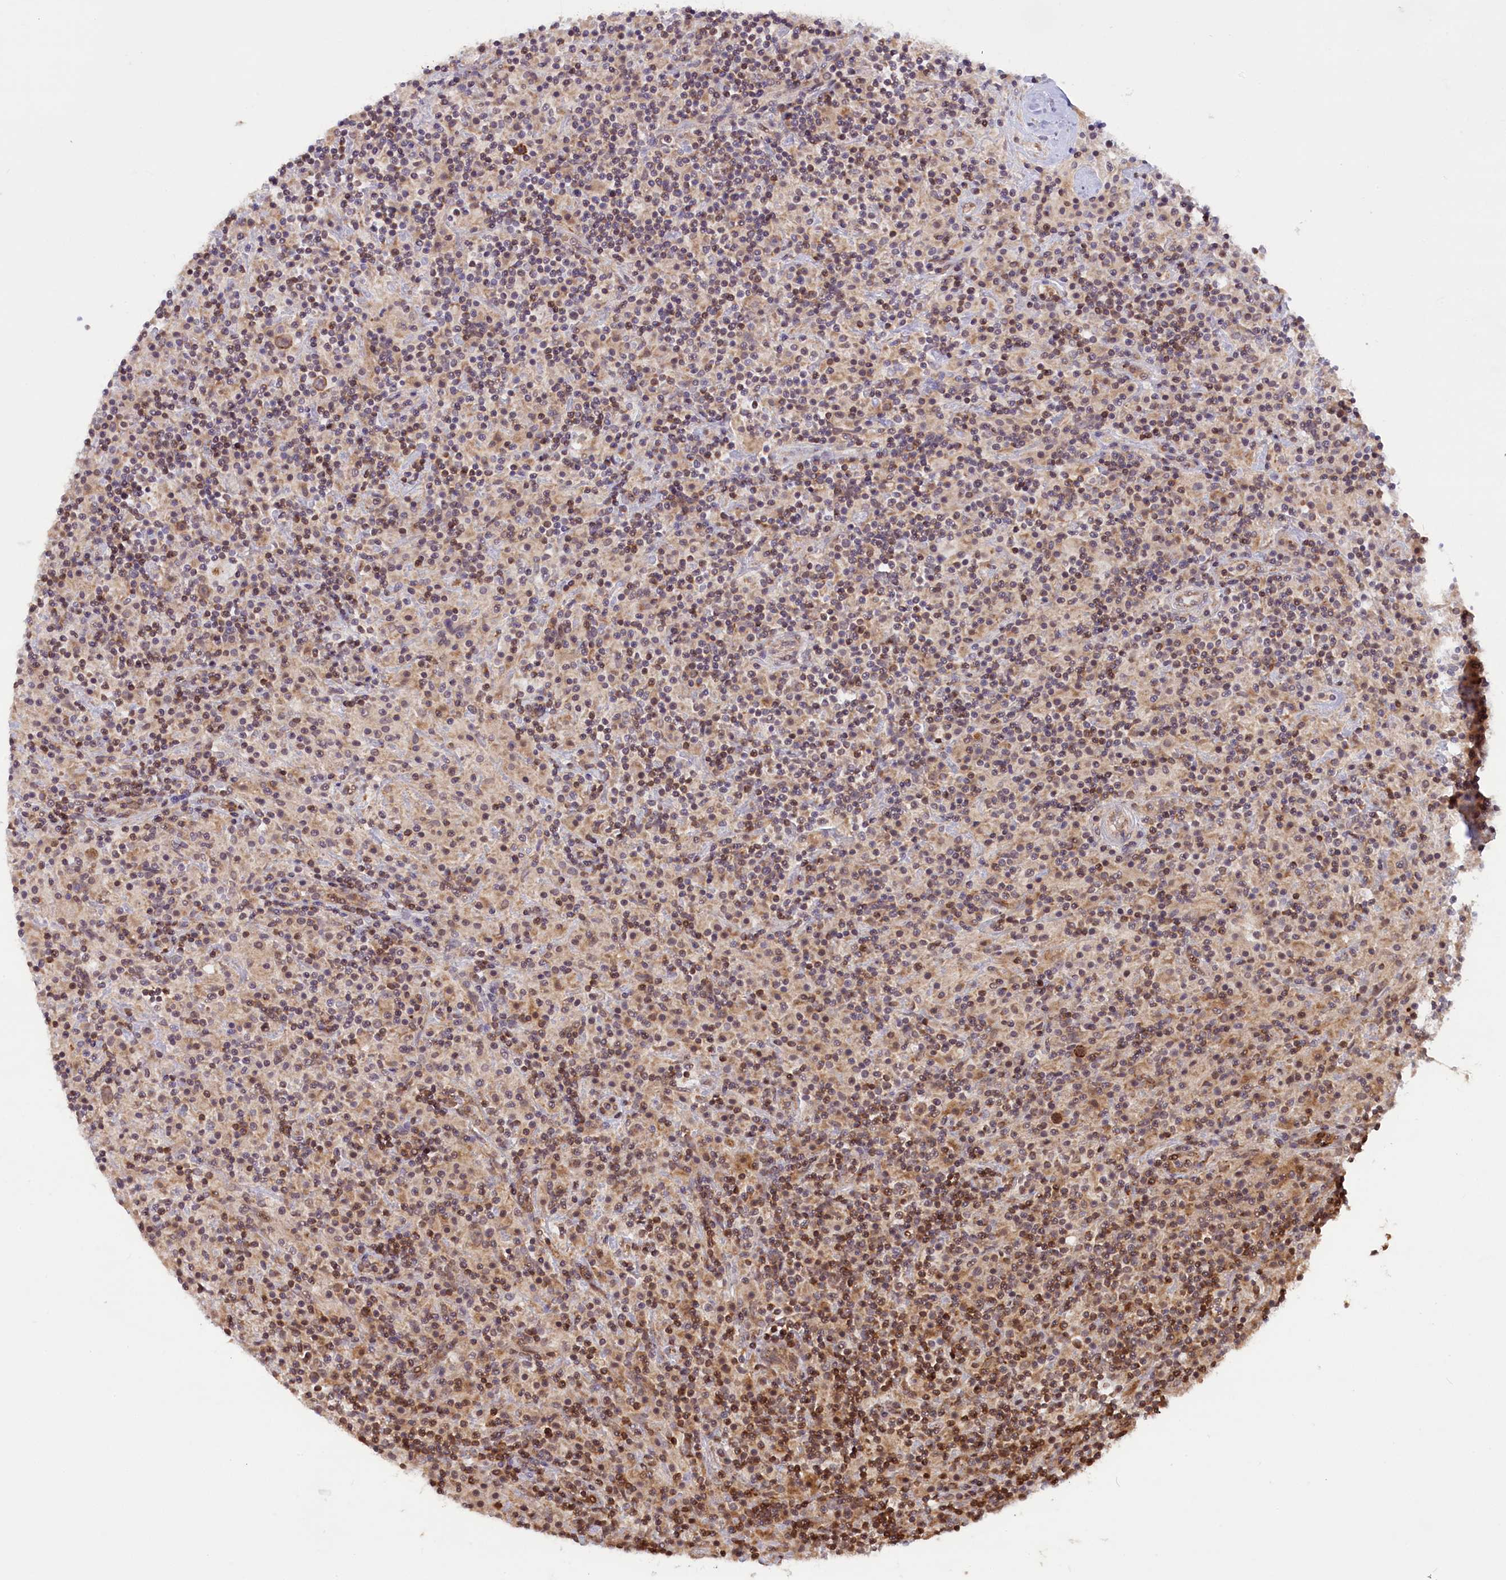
{"staining": {"intensity": "moderate", "quantity": ">75%", "location": "cytoplasmic/membranous,nuclear"}, "tissue": "lymphoma", "cell_type": "Tumor cells", "image_type": "cancer", "snomed": [{"axis": "morphology", "description": "Hodgkin's disease, NOS"}, {"axis": "topography", "description": "Lymph node"}], "caption": "Immunohistochemistry (DAB) staining of human lymphoma shows moderate cytoplasmic/membranous and nuclear protein expression in approximately >75% of tumor cells.", "gene": "CARD8", "patient": {"sex": "male", "age": 70}}